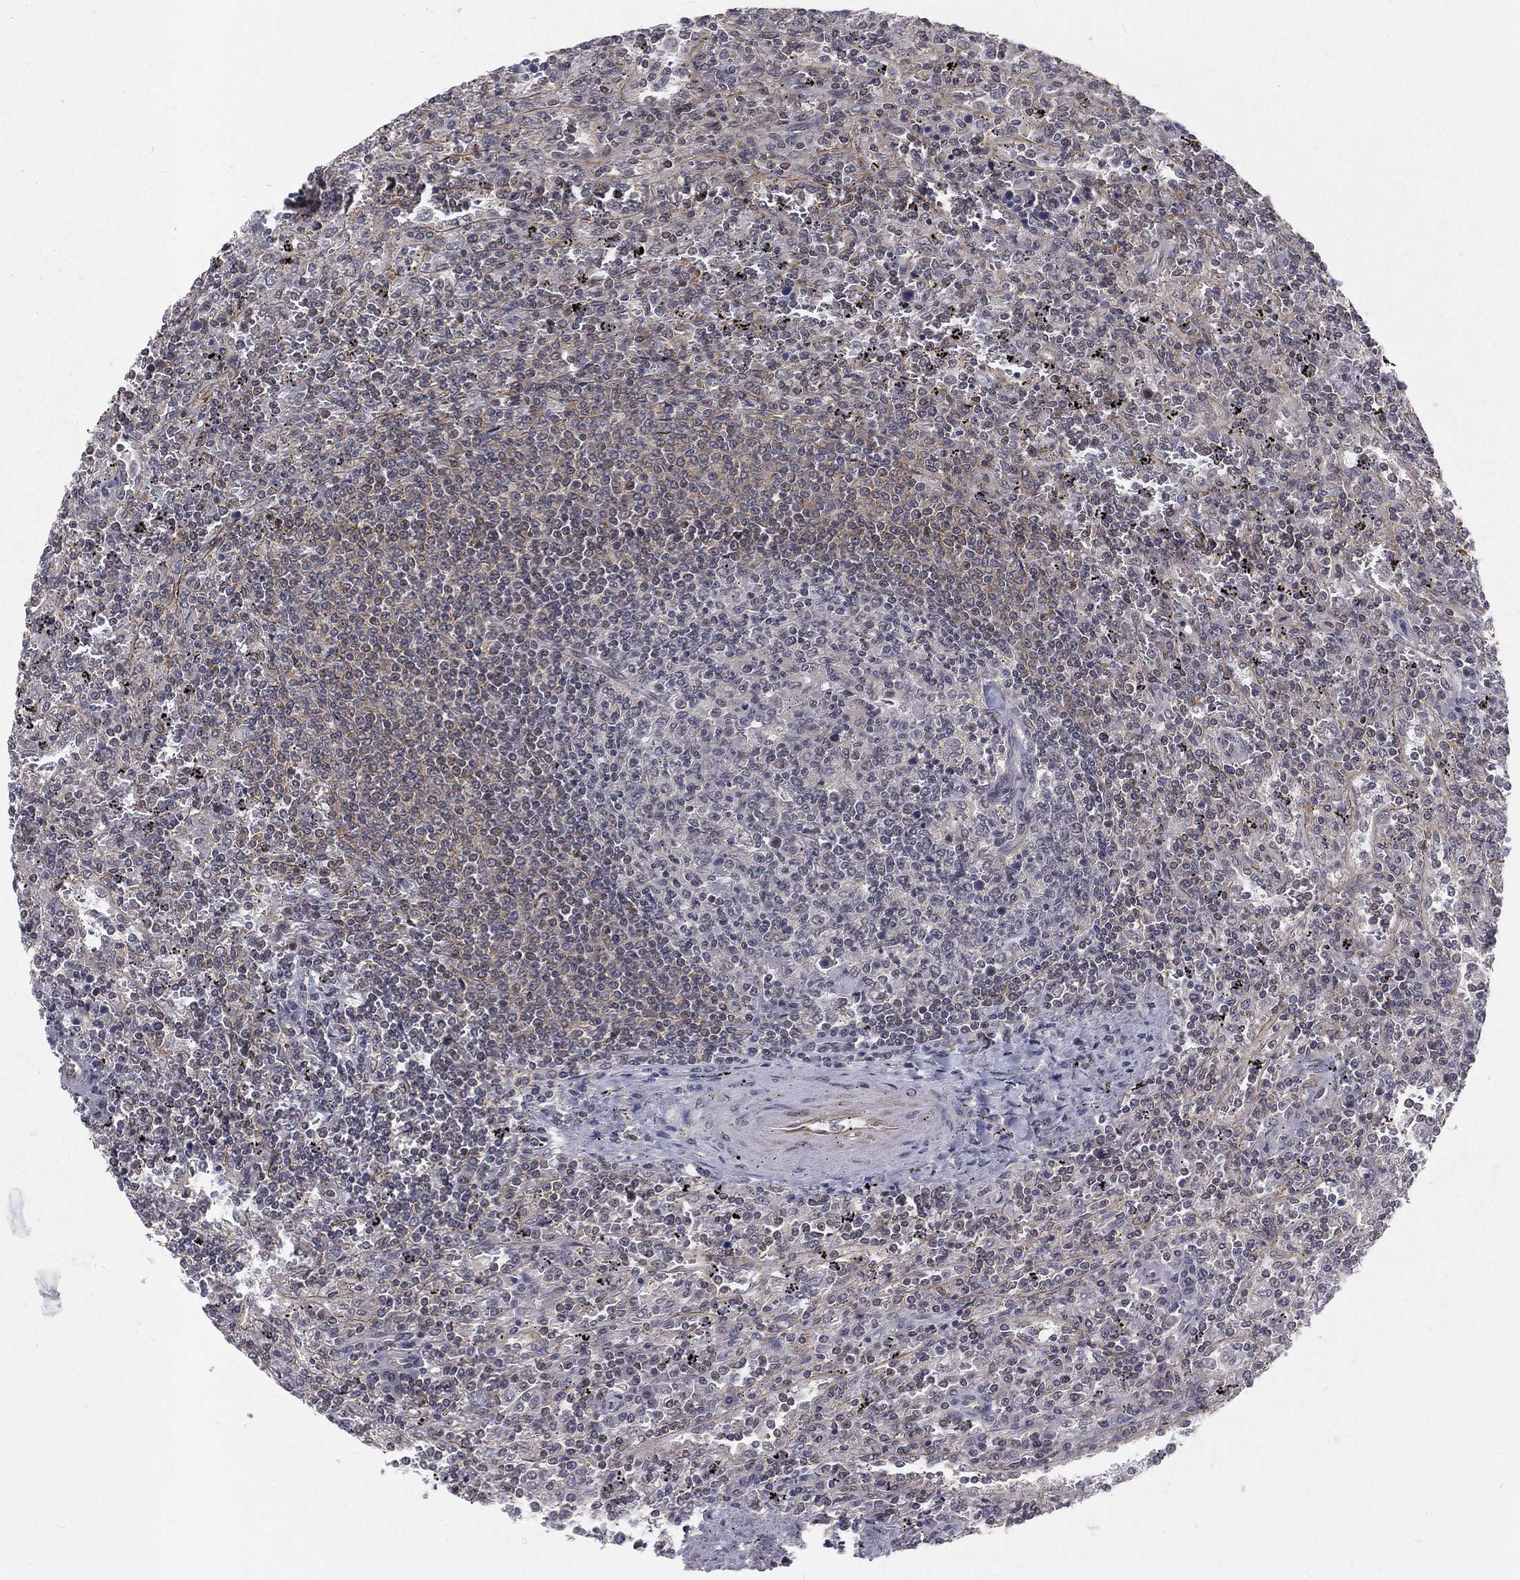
{"staining": {"intensity": "negative", "quantity": "none", "location": "none"}, "tissue": "lymphoma", "cell_type": "Tumor cells", "image_type": "cancer", "snomed": [{"axis": "morphology", "description": "Malignant lymphoma, non-Hodgkin's type, Low grade"}, {"axis": "topography", "description": "Spleen"}], "caption": "Immunohistochemistry (IHC) micrograph of human lymphoma stained for a protein (brown), which demonstrates no expression in tumor cells. (Brightfield microscopy of DAB (3,3'-diaminobenzidine) immunohistochemistry at high magnification).", "gene": "MORC2", "patient": {"sex": "male", "age": 62}}